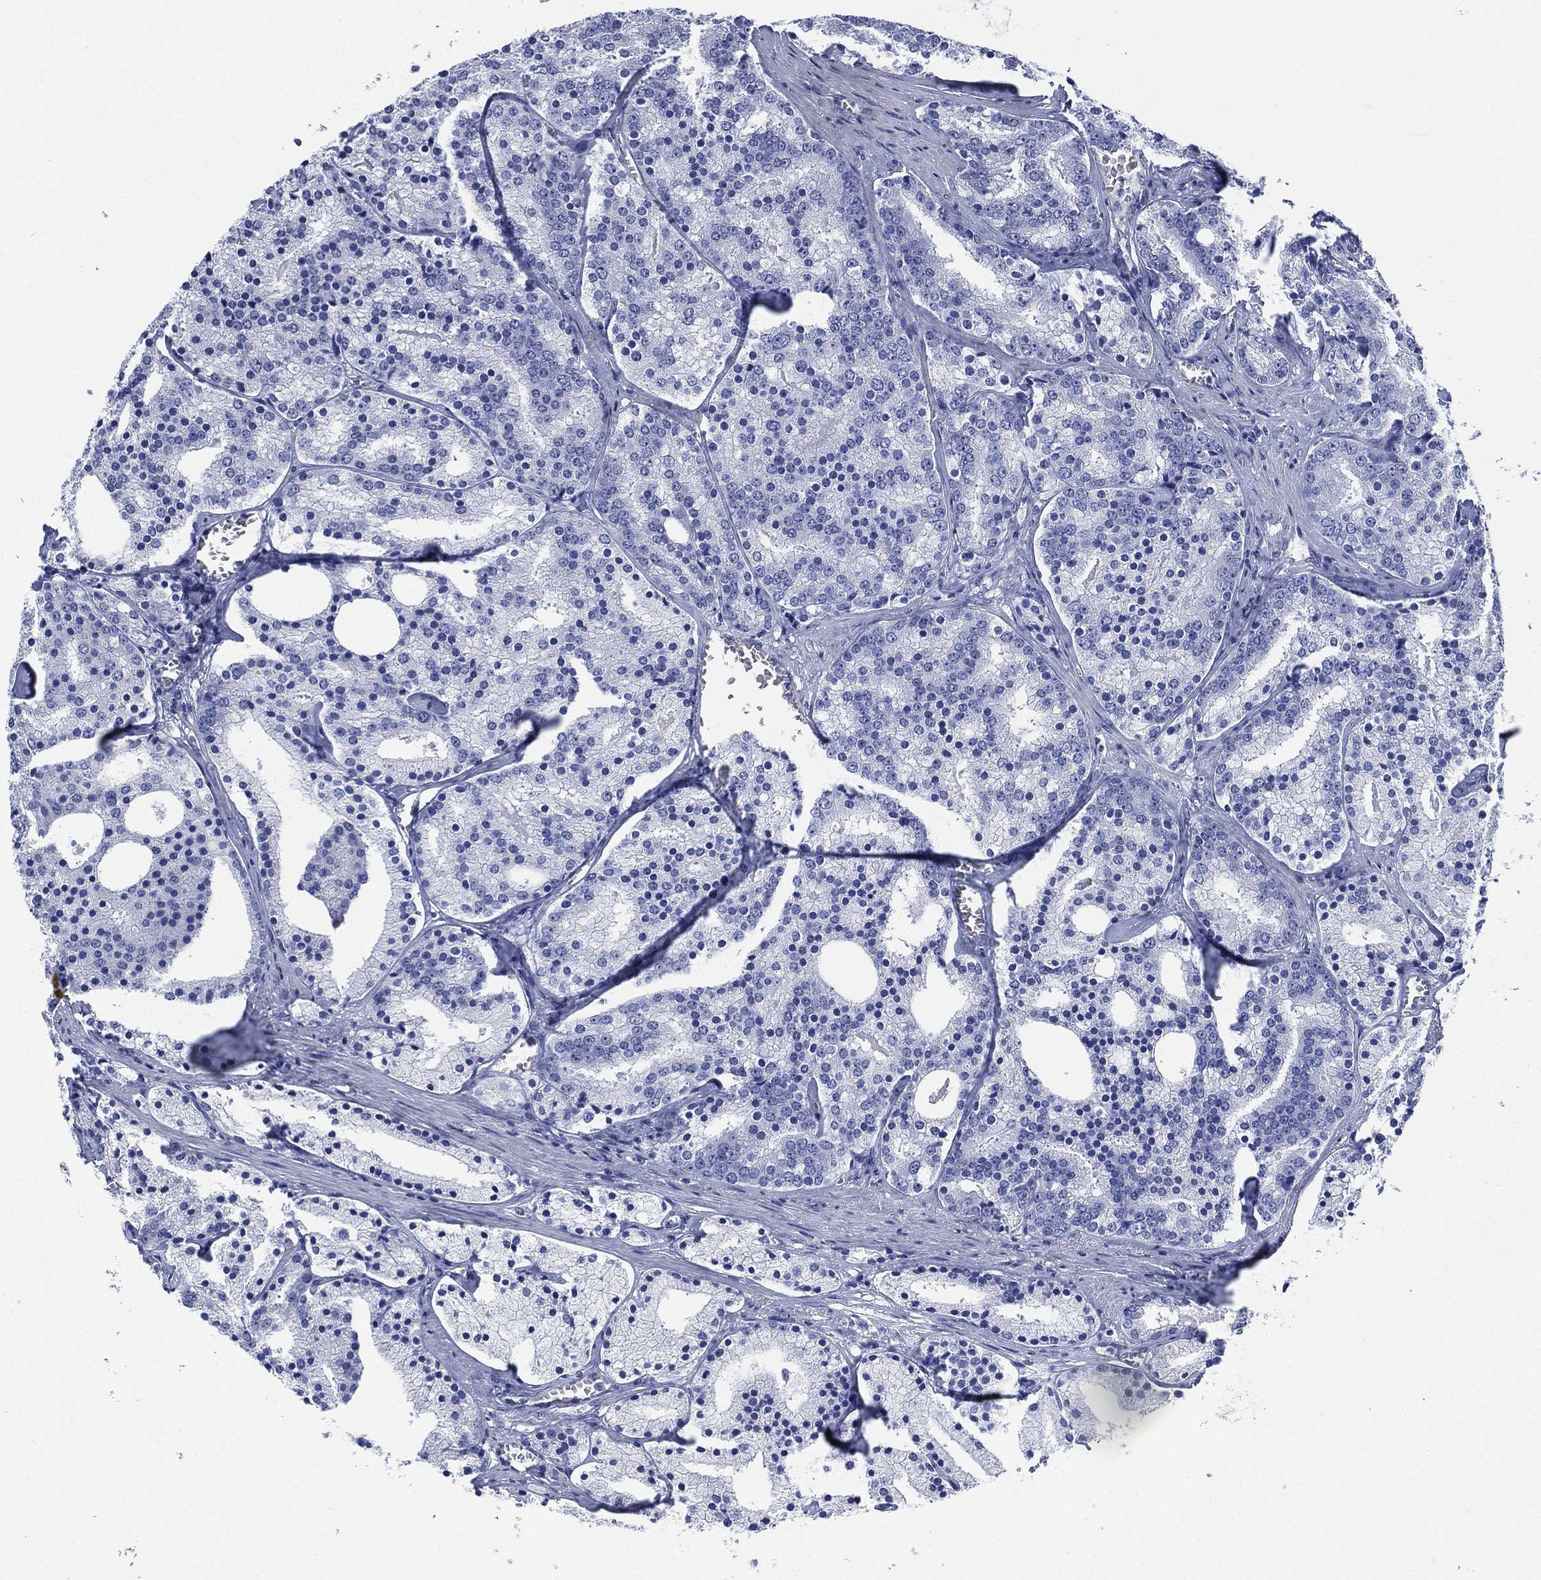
{"staining": {"intensity": "negative", "quantity": "none", "location": "none"}, "tissue": "prostate cancer", "cell_type": "Tumor cells", "image_type": "cancer", "snomed": [{"axis": "morphology", "description": "Adenocarcinoma, NOS"}, {"axis": "topography", "description": "Prostate"}], "caption": "High power microscopy histopathology image of an IHC histopathology image of prostate cancer, revealing no significant staining in tumor cells.", "gene": "CCDC70", "patient": {"sex": "male", "age": 69}}